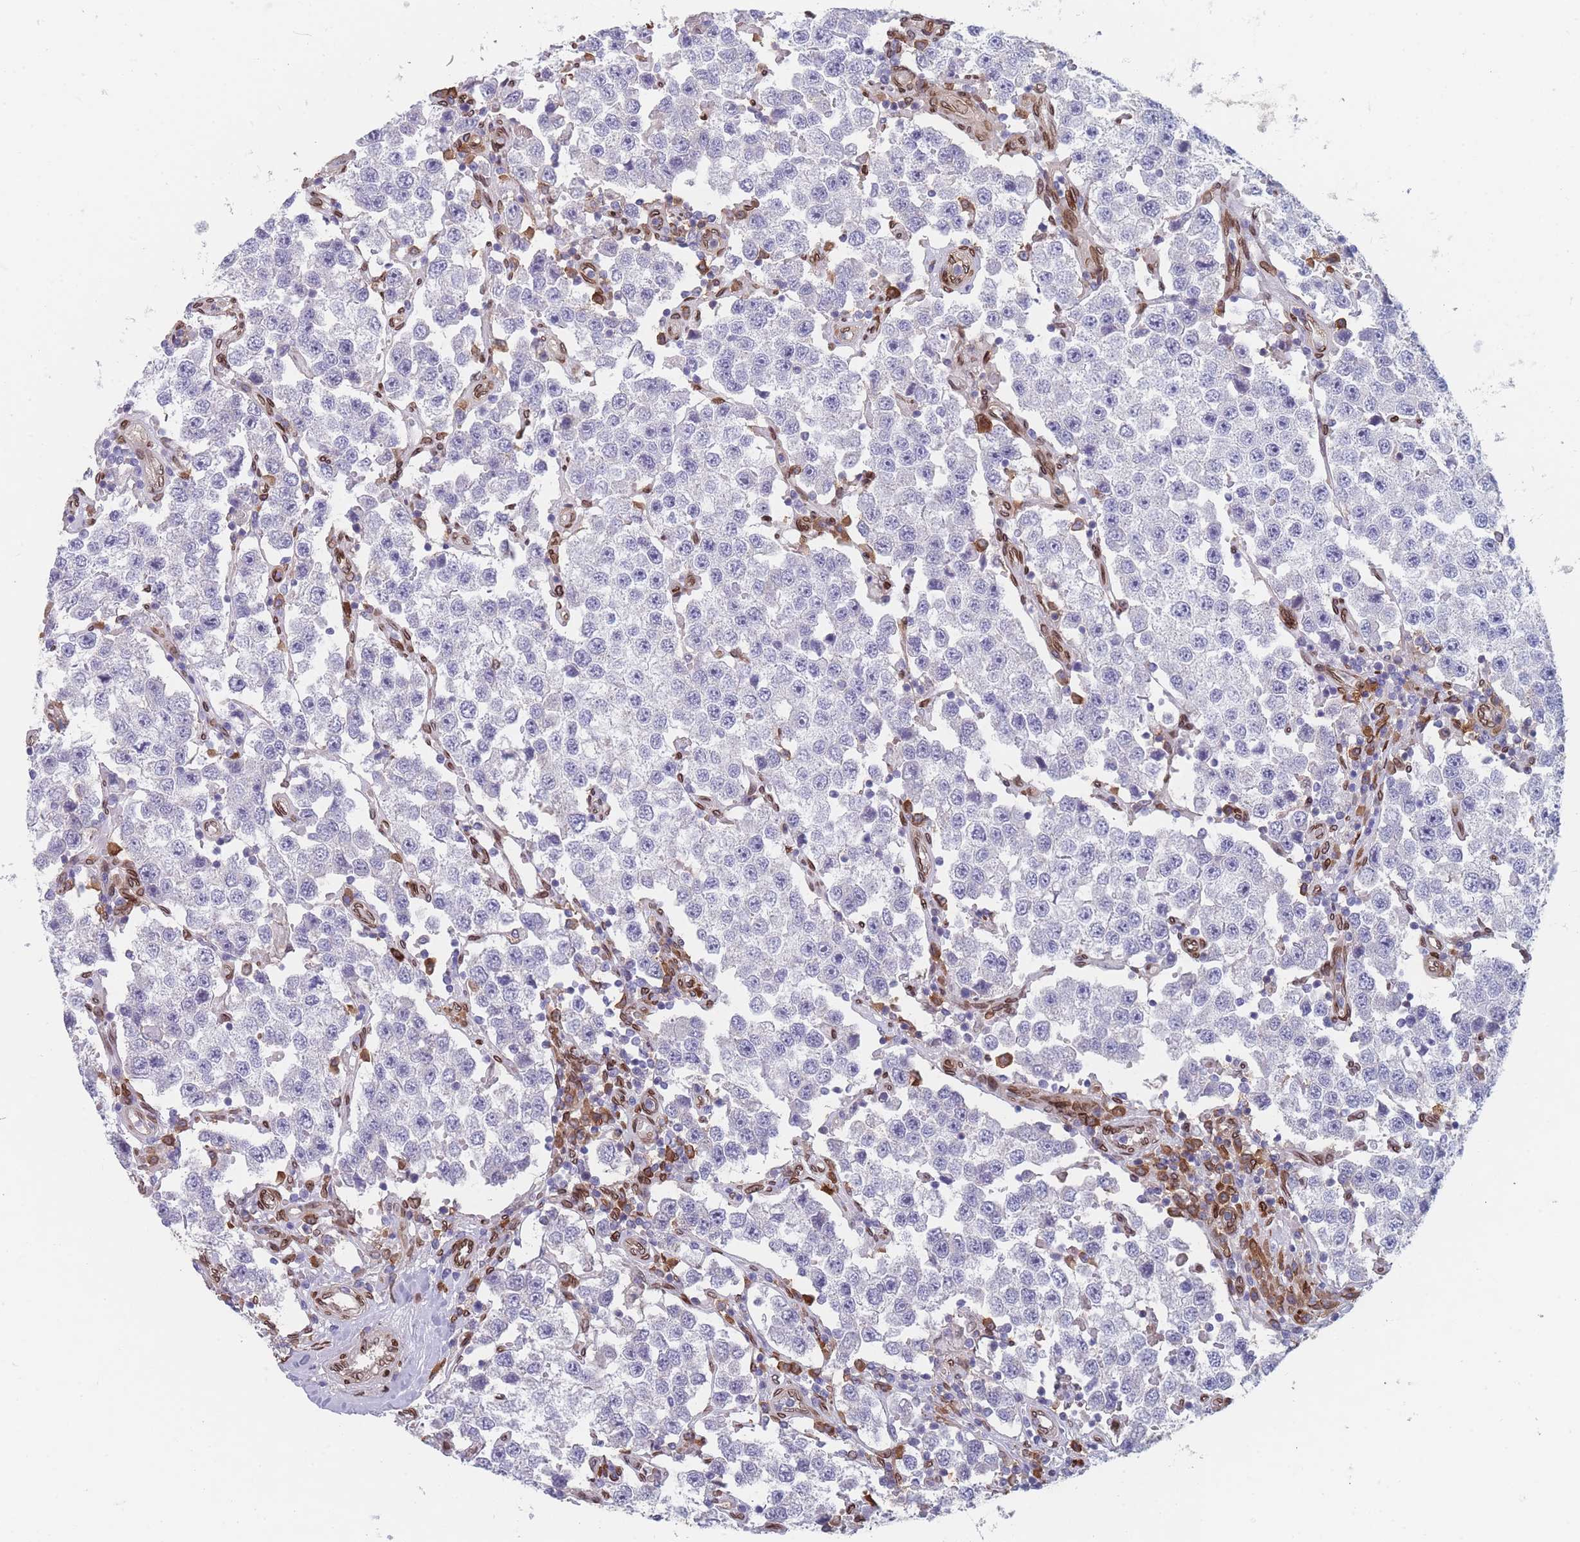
{"staining": {"intensity": "negative", "quantity": "none", "location": "none"}, "tissue": "testis cancer", "cell_type": "Tumor cells", "image_type": "cancer", "snomed": [{"axis": "morphology", "description": "Seminoma, NOS"}, {"axis": "topography", "description": "Testis"}], "caption": "The image exhibits no significant staining in tumor cells of testis cancer. (DAB (3,3'-diaminobenzidine) immunohistochemistry (IHC) with hematoxylin counter stain).", "gene": "ZBTB1", "patient": {"sex": "male", "age": 37}}